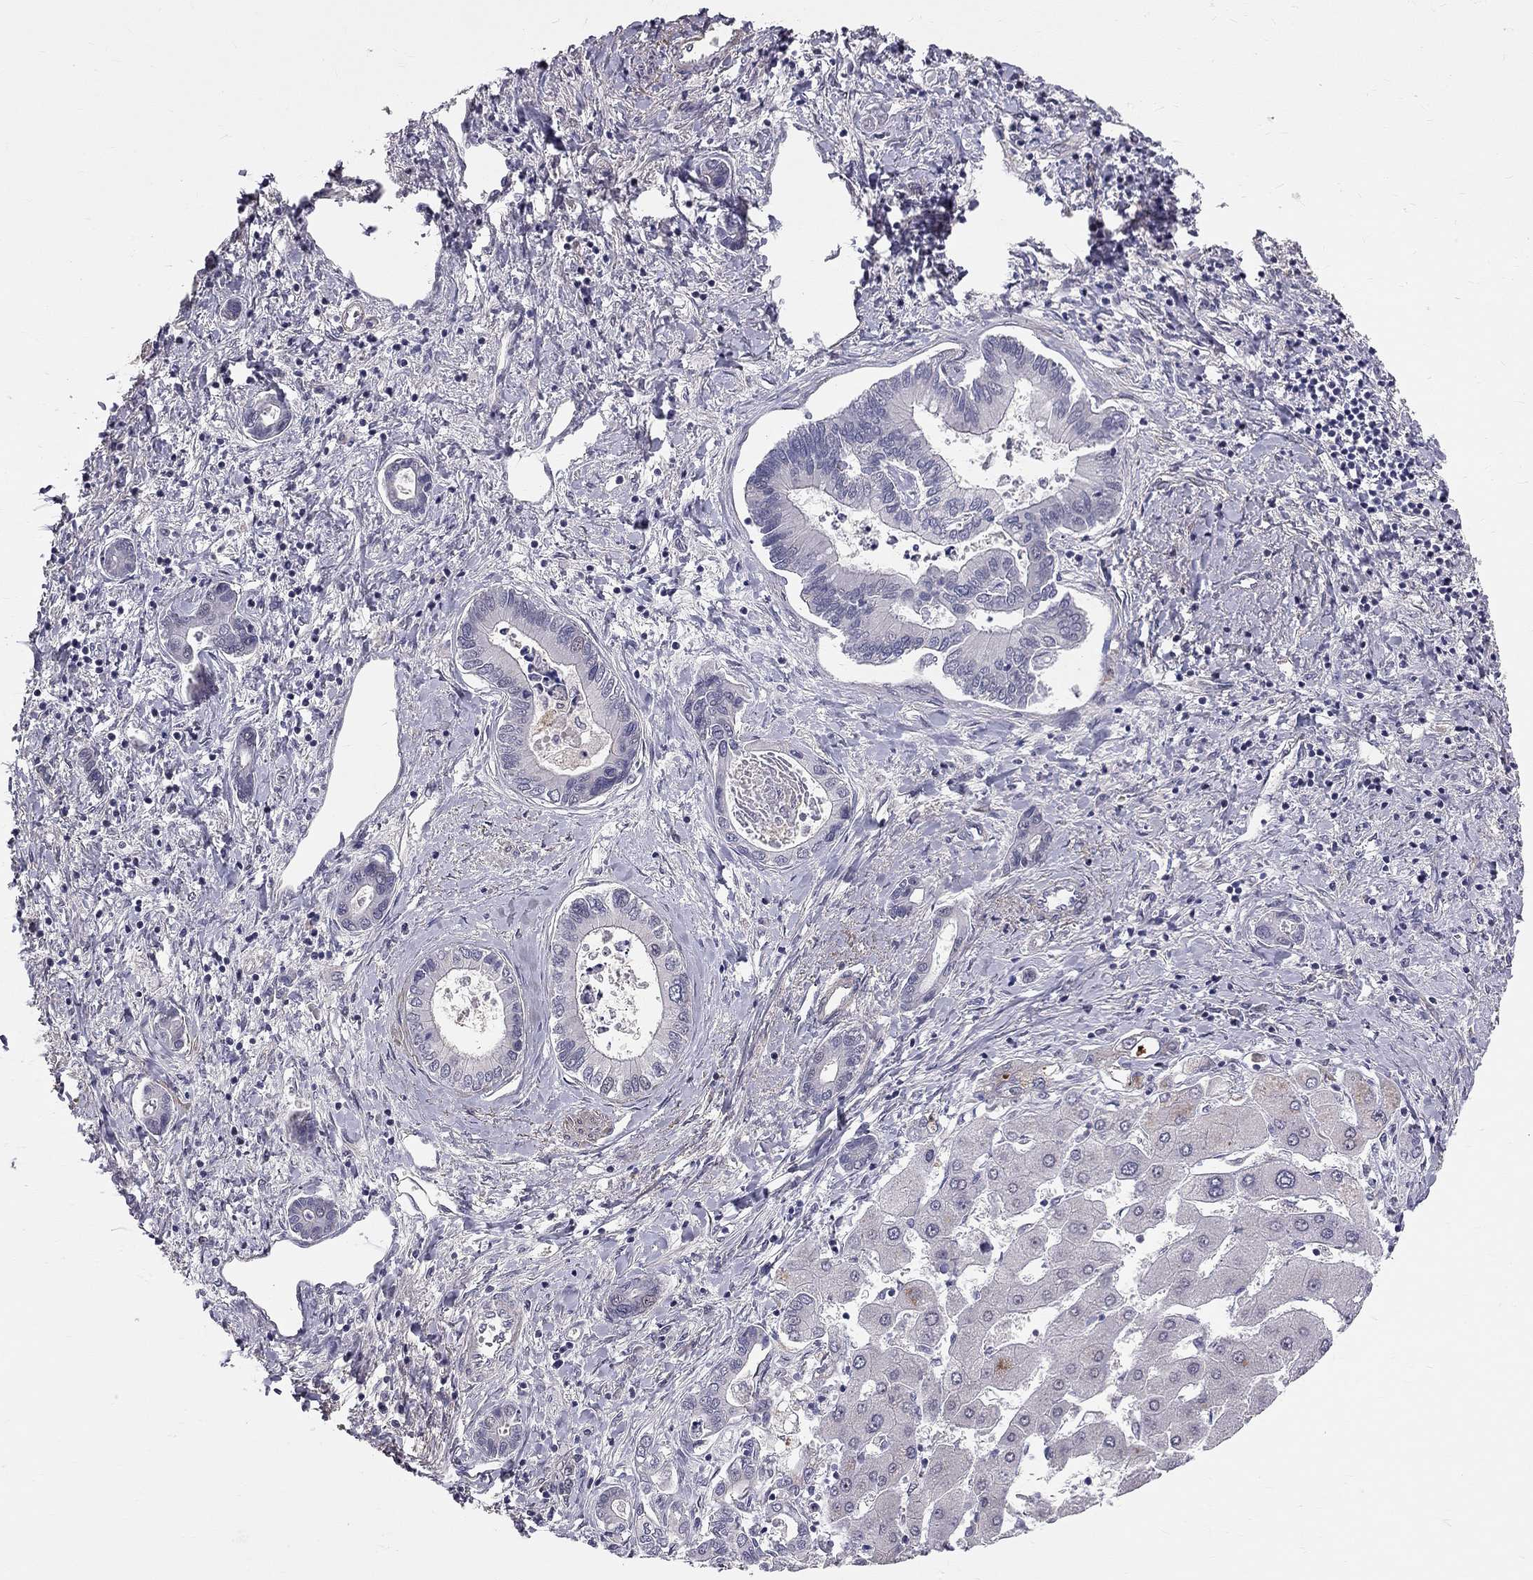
{"staining": {"intensity": "negative", "quantity": "none", "location": "none"}, "tissue": "liver cancer", "cell_type": "Tumor cells", "image_type": "cancer", "snomed": [{"axis": "morphology", "description": "Cholangiocarcinoma"}, {"axis": "topography", "description": "Liver"}], "caption": "Liver cancer was stained to show a protein in brown. There is no significant expression in tumor cells.", "gene": "GJB4", "patient": {"sex": "male", "age": 66}}